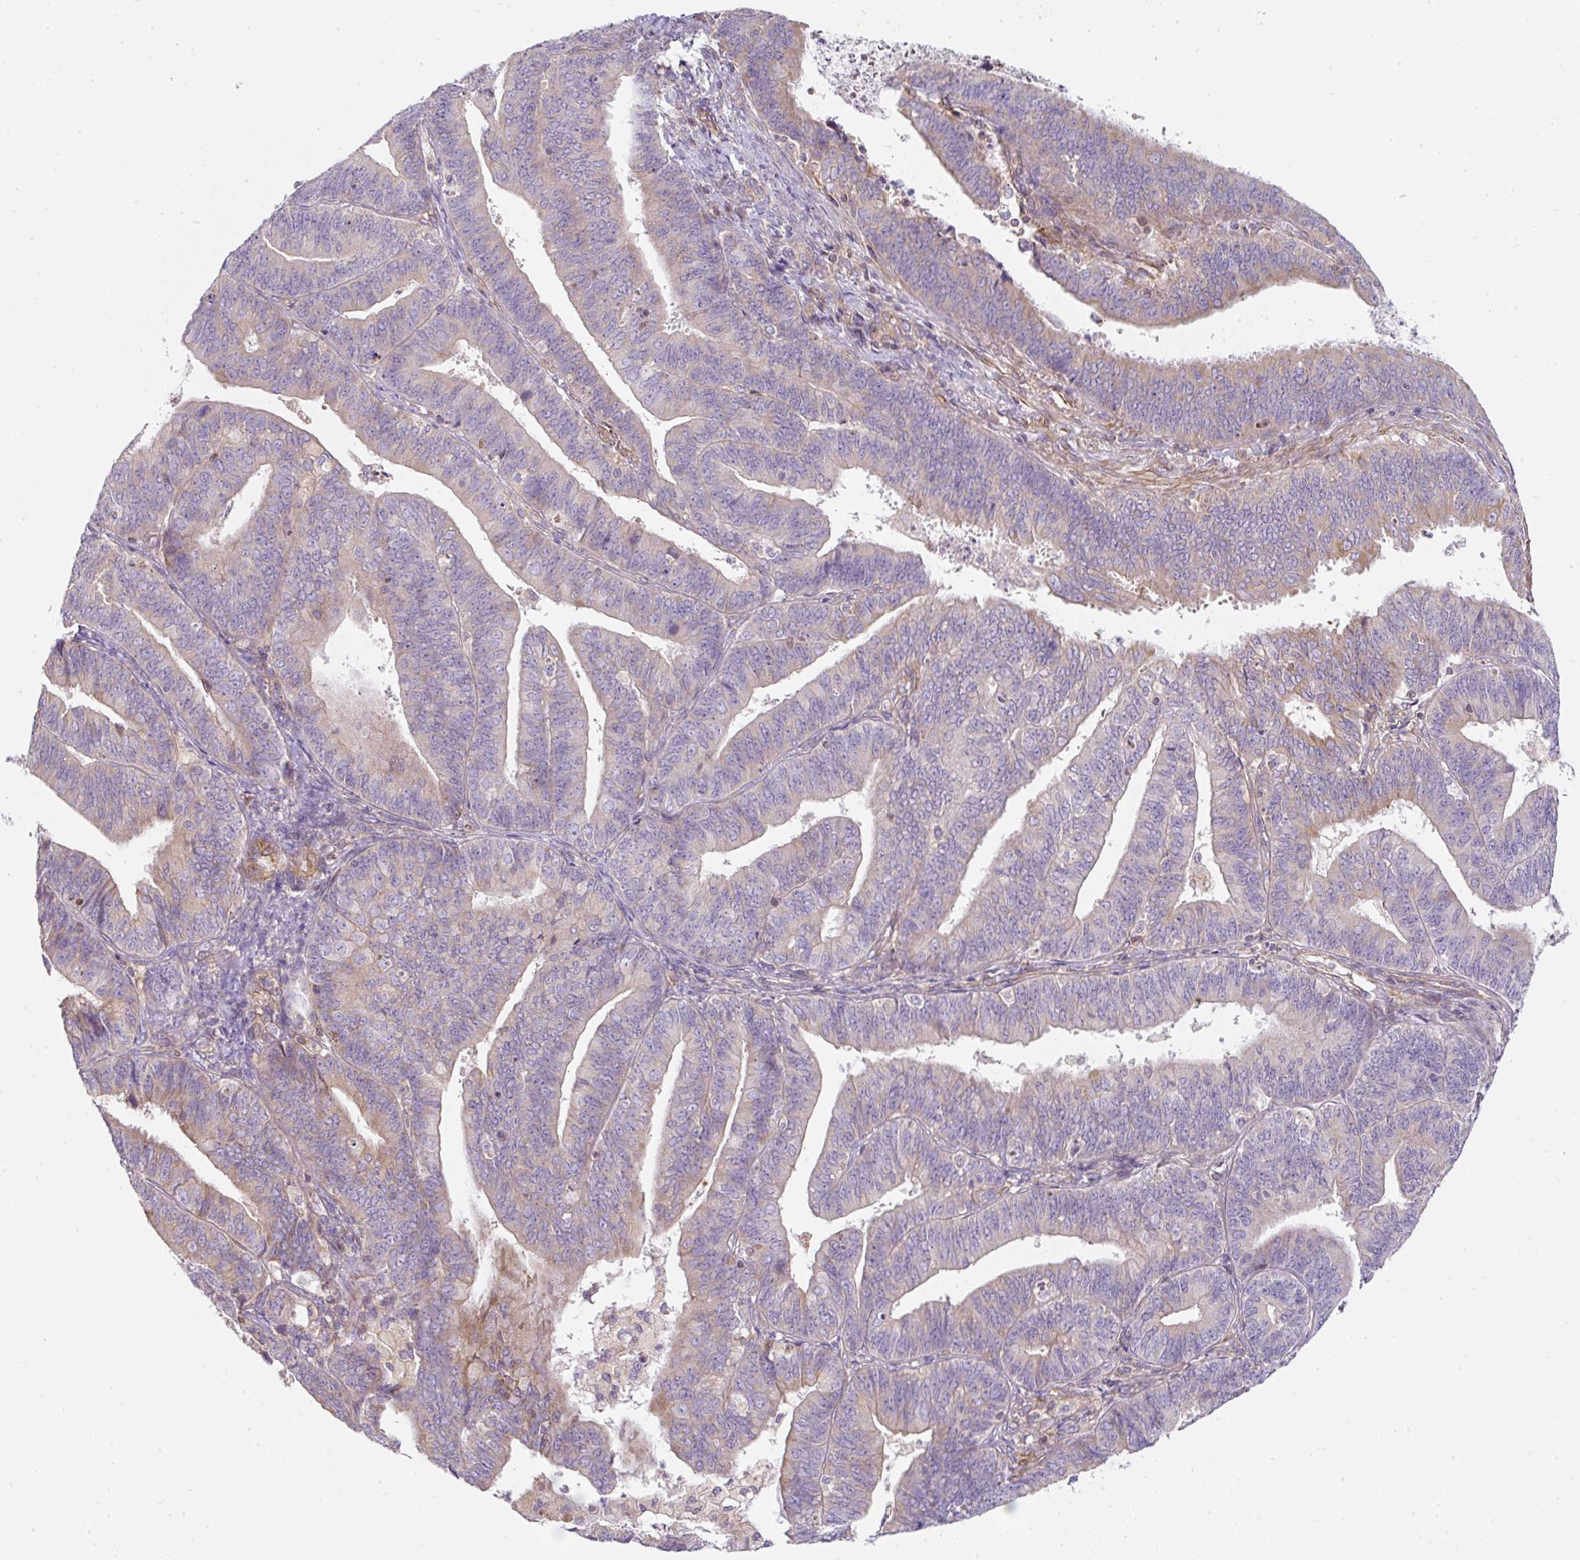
{"staining": {"intensity": "moderate", "quantity": "<25%", "location": "cytoplasmic/membranous"}, "tissue": "endometrial cancer", "cell_type": "Tumor cells", "image_type": "cancer", "snomed": [{"axis": "morphology", "description": "Adenocarcinoma, NOS"}, {"axis": "topography", "description": "Endometrium"}], "caption": "Immunohistochemistry photomicrograph of endometrial cancer stained for a protein (brown), which demonstrates low levels of moderate cytoplasmic/membranous expression in approximately <25% of tumor cells.", "gene": "ERAP2", "patient": {"sex": "female", "age": 73}}